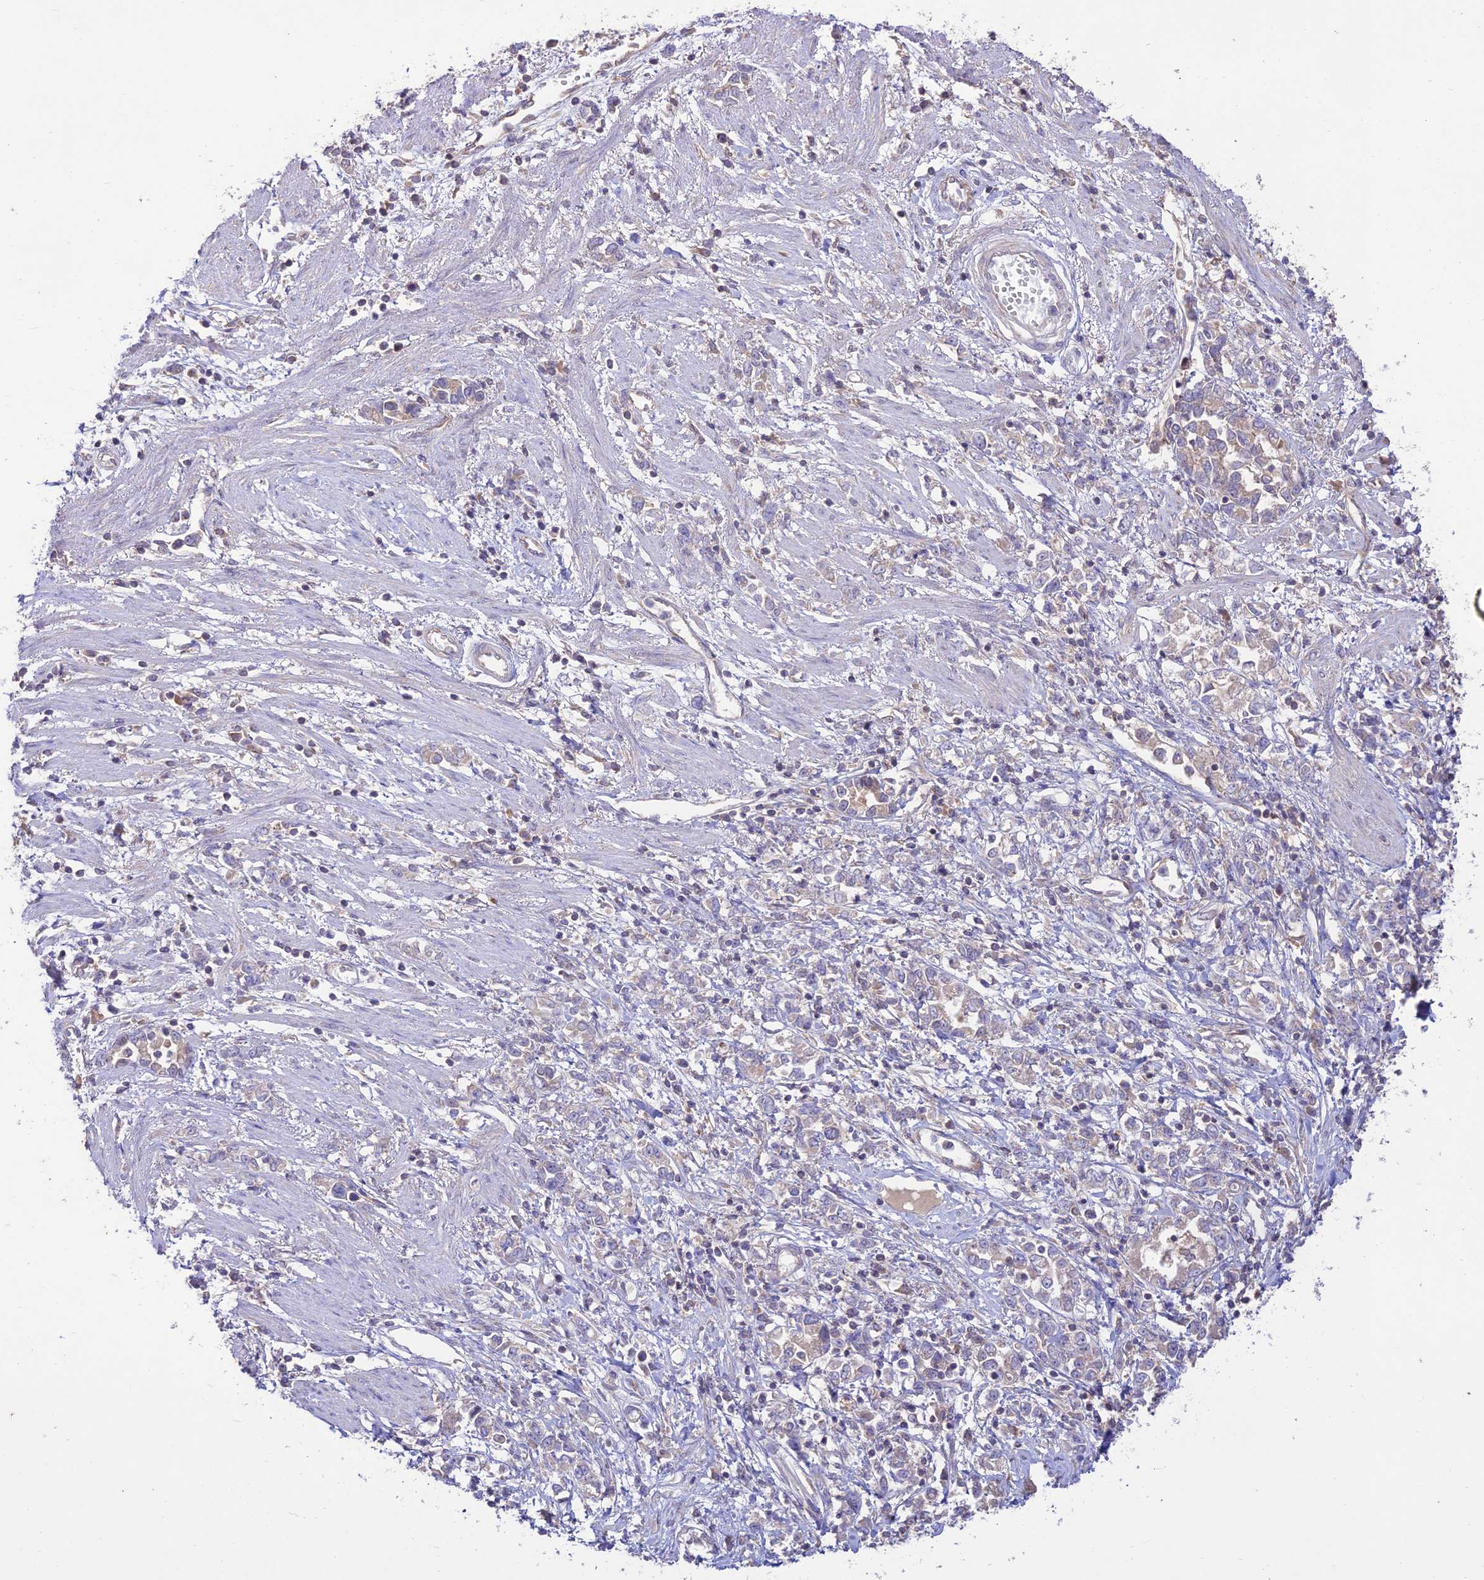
{"staining": {"intensity": "weak", "quantity": "<25%", "location": "cytoplasmic/membranous"}, "tissue": "stomach cancer", "cell_type": "Tumor cells", "image_type": "cancer", "snomed": [{"axis": "morphology", "description": "Adenocarcinoma, NOS"}, {"axis": "topography", "description": "Stomach"}], "caption": "Human stomach cancer stained for a protein using immunohistochemistry (IHC) reveals no expression in tumor cells.", "gene": "TMEM259", "patient": {"sex": "female", "age": 76}}